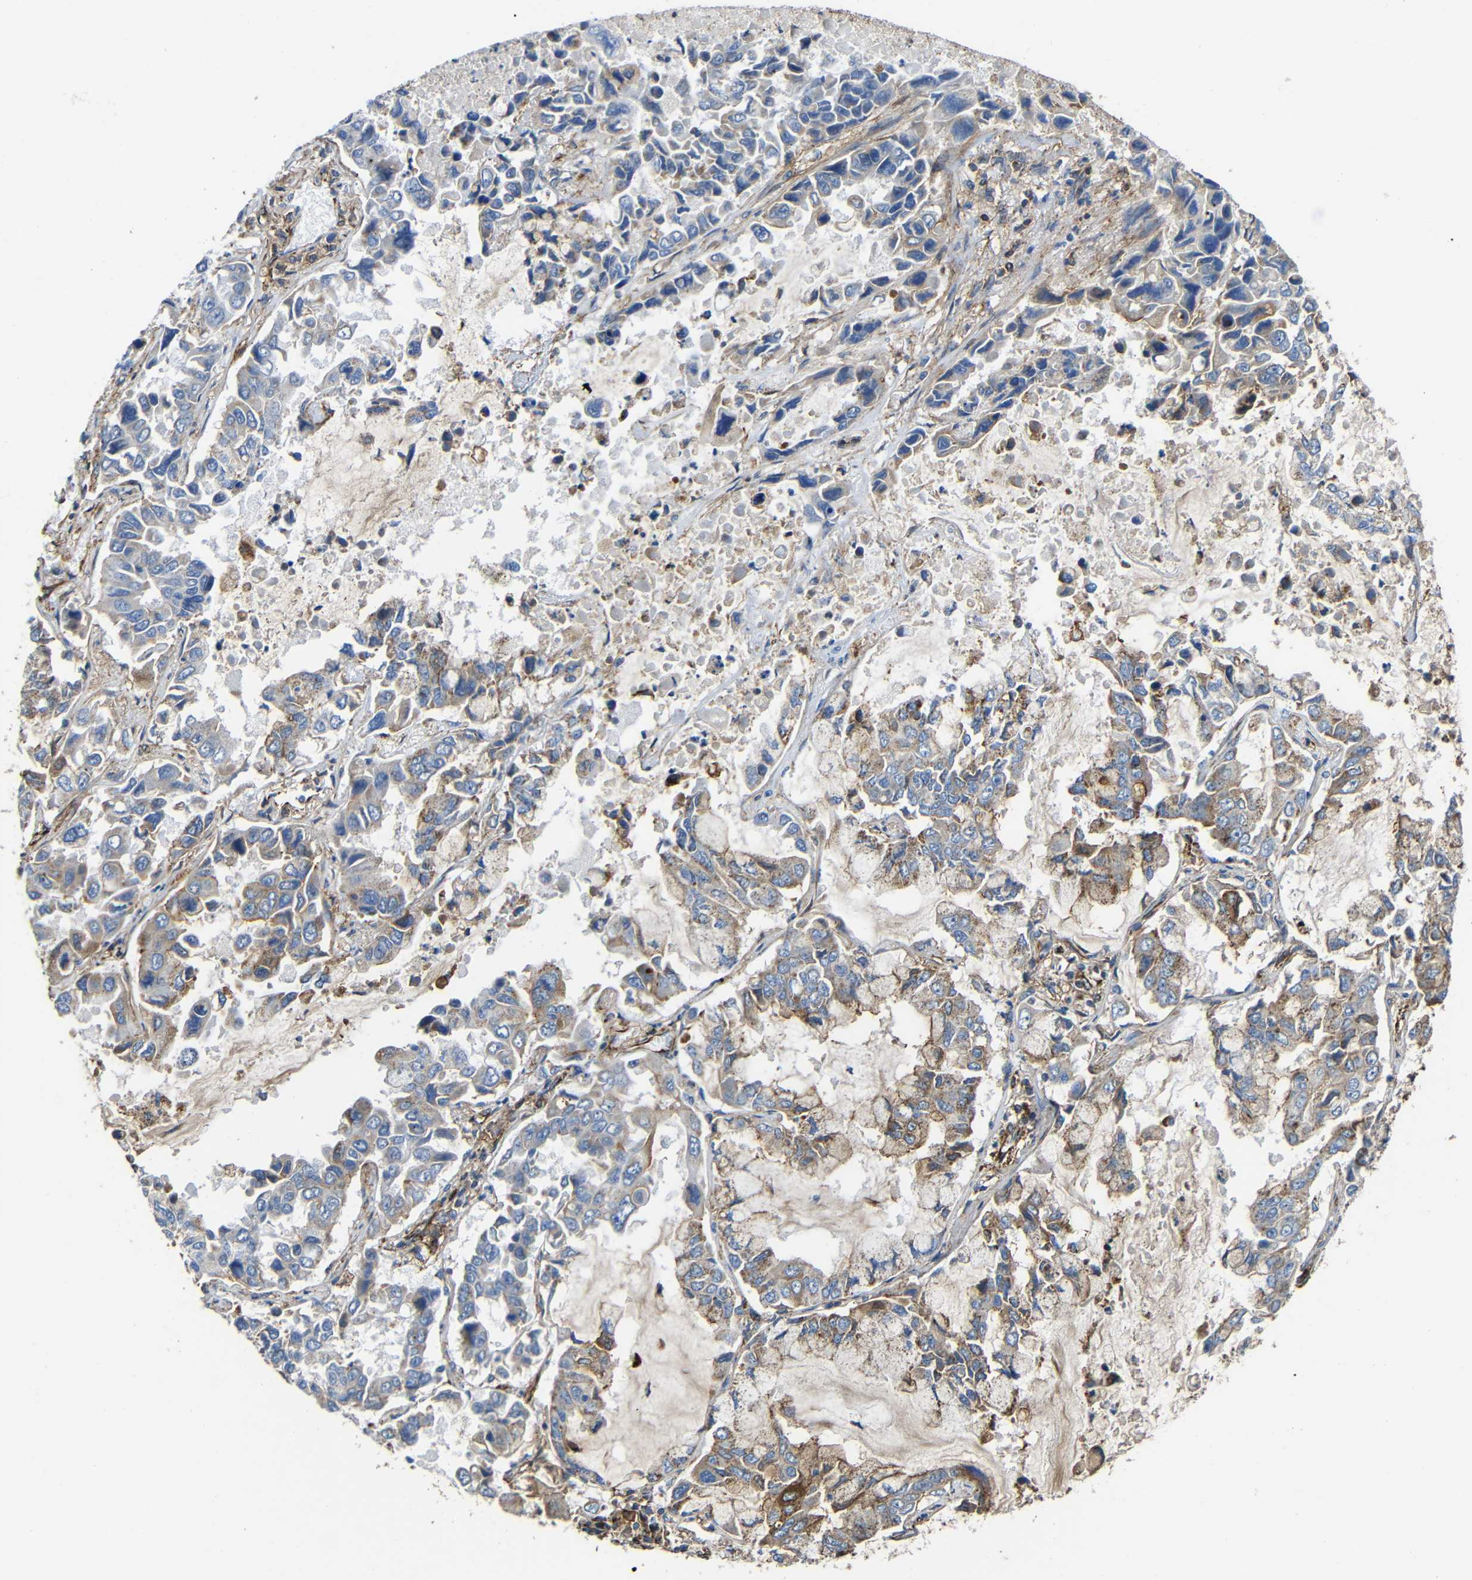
{"staining": {"intensity": "moderate", "quantity": "25%-75%", "location": "cytoplasmic/membranous"}, "tissue": "lung cancer", "cell_type": "Tumor cells", "image_type": "cancer", "snomed": [{"axis": "morphology", "description": "Adenocarcinoma, NOS"}, {"axis": "topography", "description": "Lung"}], "caption": "Lung adenocarcinoma stained for a protein (brown) reveals moderate cytoplasmic/membranous positive staining in about 25%-75% of tumor cells.", "gene": "IGSF10", "patient": {"sex": "male", "age": 64}}